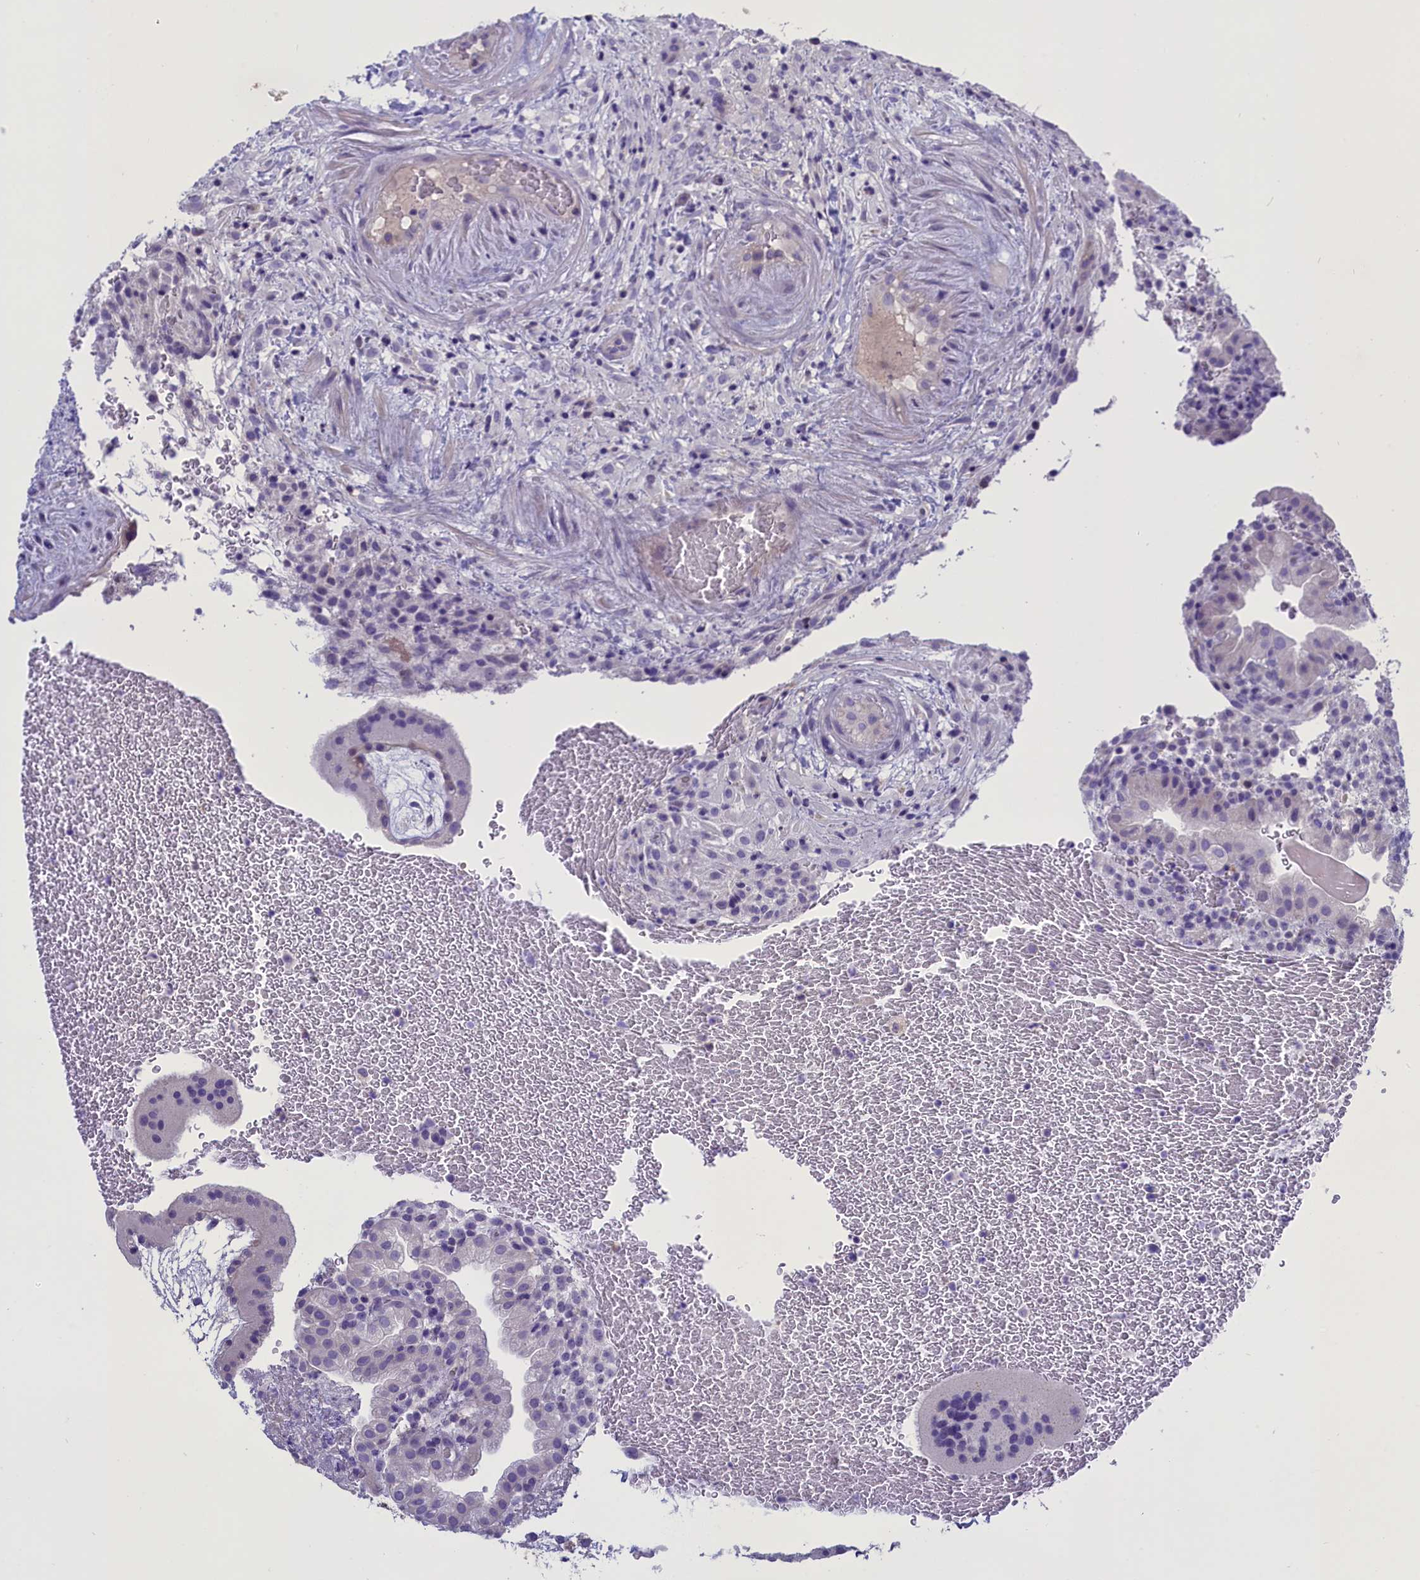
{"staining": {"intensity": "negative", "quantity": "none", "location": "none"}, "tissue": "placenta", "cell_type": "Trophoblastic cells", "image_type": "normal", "snomed": [{"axis": "morphology", "description": "Normal tissue, NOS"}, {"axis": "topography", "description": "Placenta"}], "caption": "An IHC histopathology image of normal placenta is shown. There is no staining in trophoblastic cells of placenta. (Brightfield microscopy of DAB immunohistochemistry (IHC) at high magnification).", "gene": "ENPP6", "patient": {"sex": "female", "age": 19}}